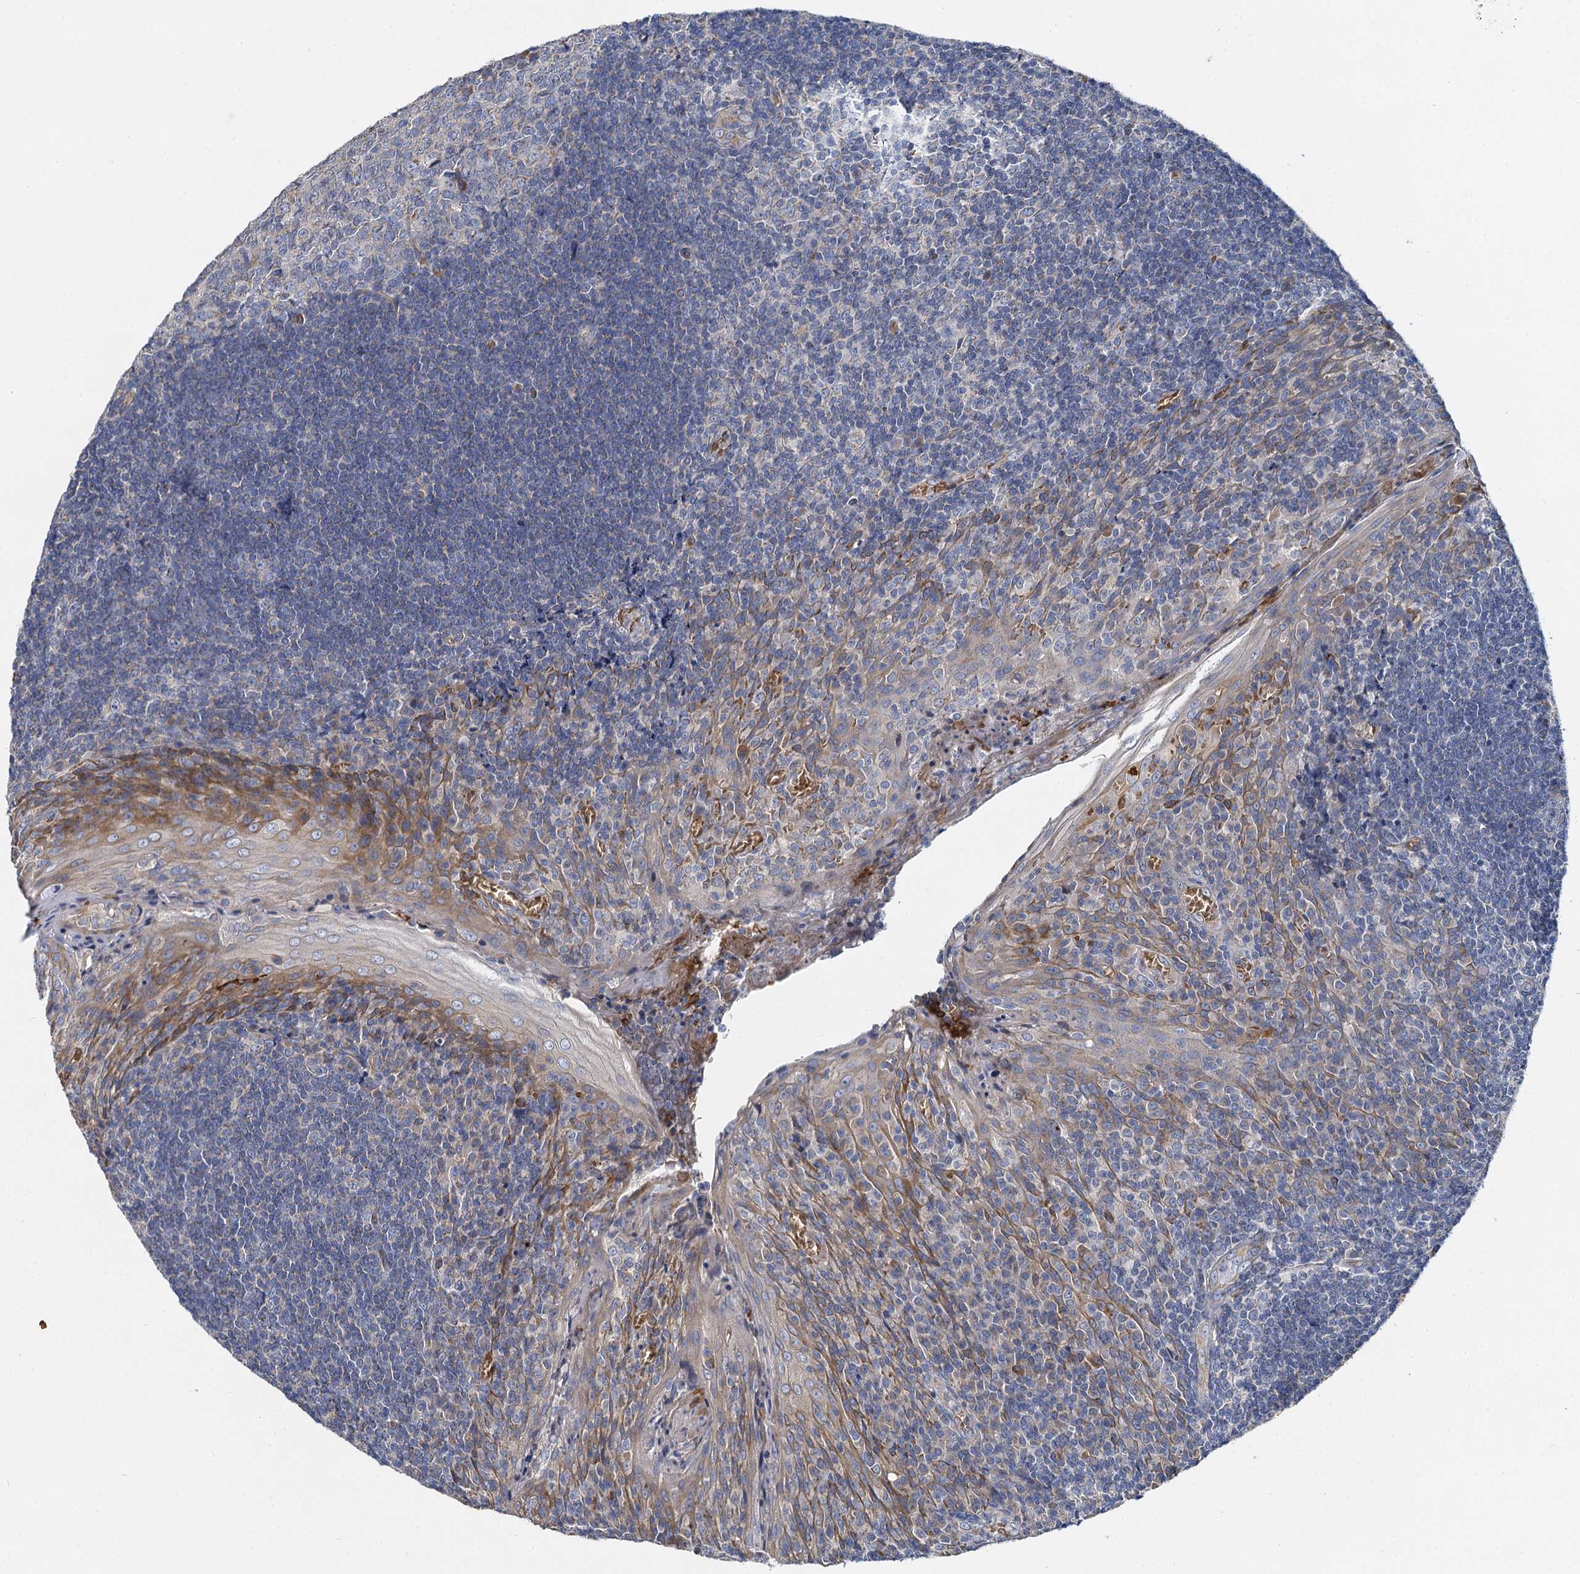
{"staining": {"intensity": "negative", "quantity": "none", "location": "none"}, "tissue": "tonsil", "cell_type": "Germinal center cells", "image_type": "normal", "snomed": [{"axis": "morphology", "description": "Normal tissue, NOS"}, {"axis": "topography", "description": "Tonsil"}], "caption": "This is an immunohistochemistry image of unremarkable tonsil. There is no staining in germinal center cells.", "gene": "BCS1L", "patient": {"sex": "male", "age": 27}}